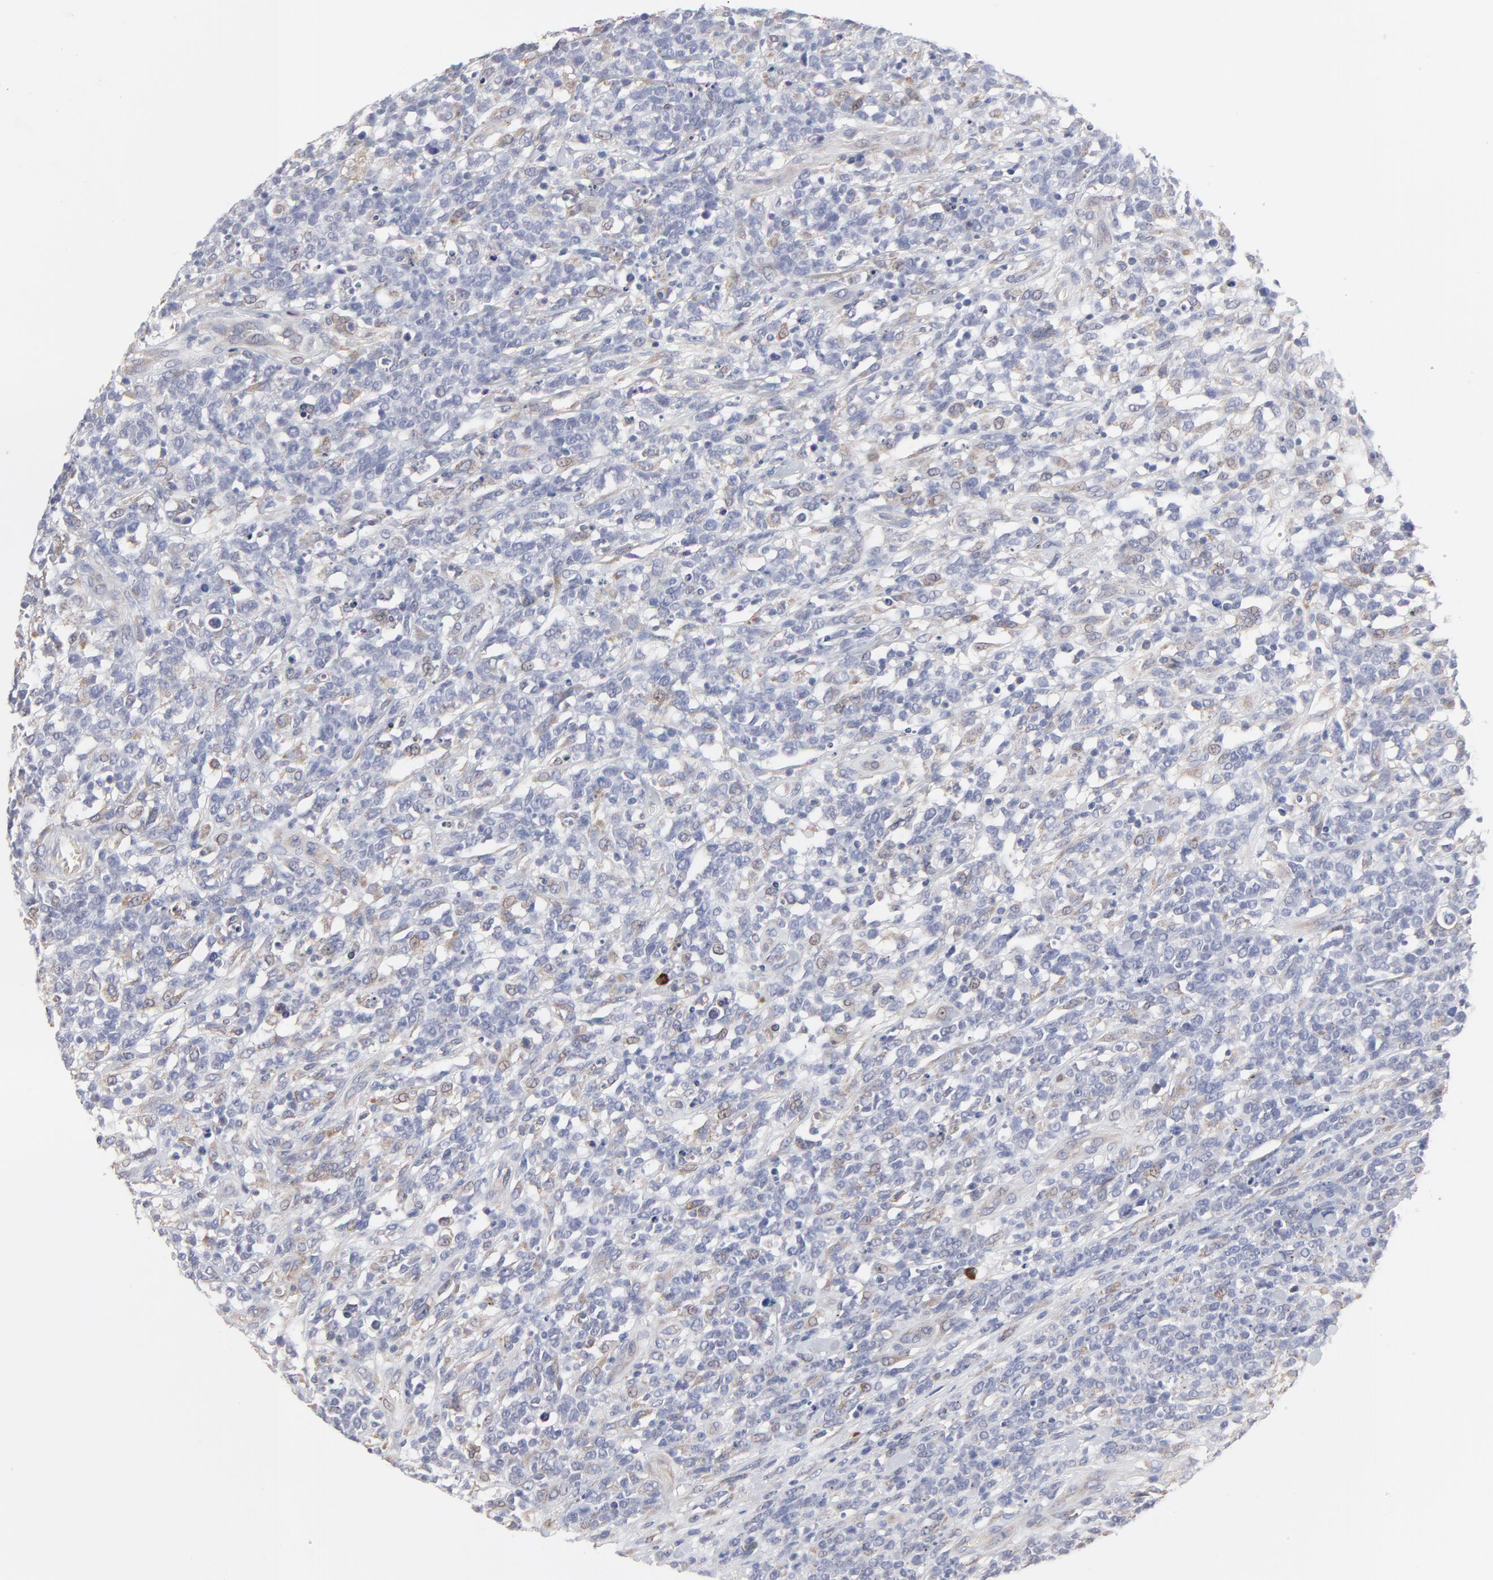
{"staining": {"intensity": "negative", "quantity": "none", "location": "none"}, "tissue": "lymphoma", "cell_type": "Tumor cells", "image_type": "cancer", "snomed": [{"axis": "morphology", "description": "Malignant lymphoma, non-Hodgkin's type, High grade"}, {"axis": "topography", "description": "Lymph node"}], "caption": "Immunohistochemistry (IHC) of human lymphoma demonstrates no positivity in tumor cells.", "gene": "TRIM22", "patient": {"sex": "female", "age": 73}}